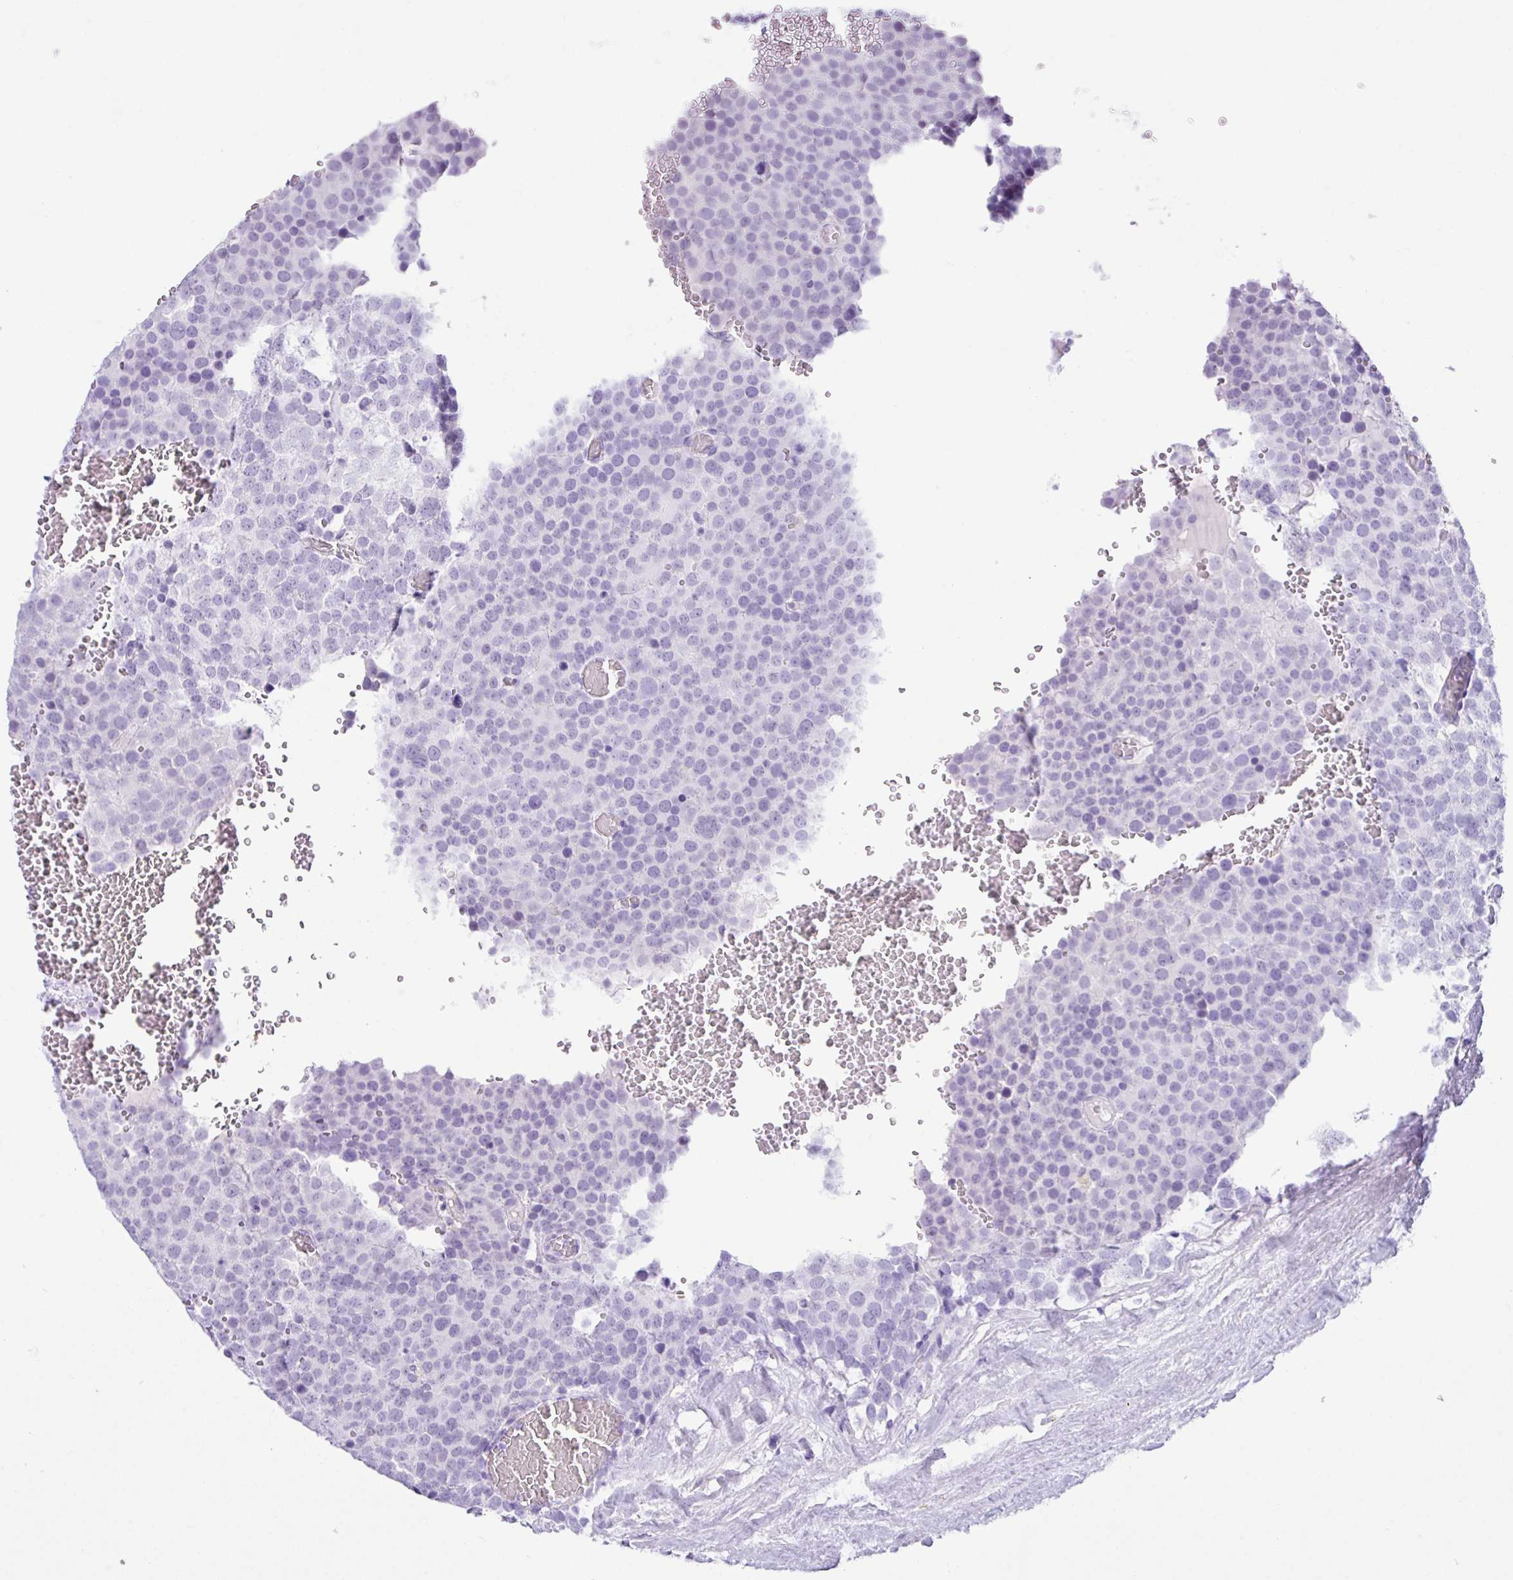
{"staining": {"intensity": "negative", "quantity": "none", "location": "none"}, "tissue": "testis cancer", "cell_type": "Tumor cells", "image_type": "cancer", "snomed": [{"axis": "morphology", "description": "Seminoma, NOS"}, {"axis": "topography", "description": "Testis"}], "caption": "The immunohistochemistry (IHC) micrograph has no significant positivity in tumor cells of seminoma (testis) tissue.", "gene": "ZG16", "patient": {"sex": "male", "age": 71}}